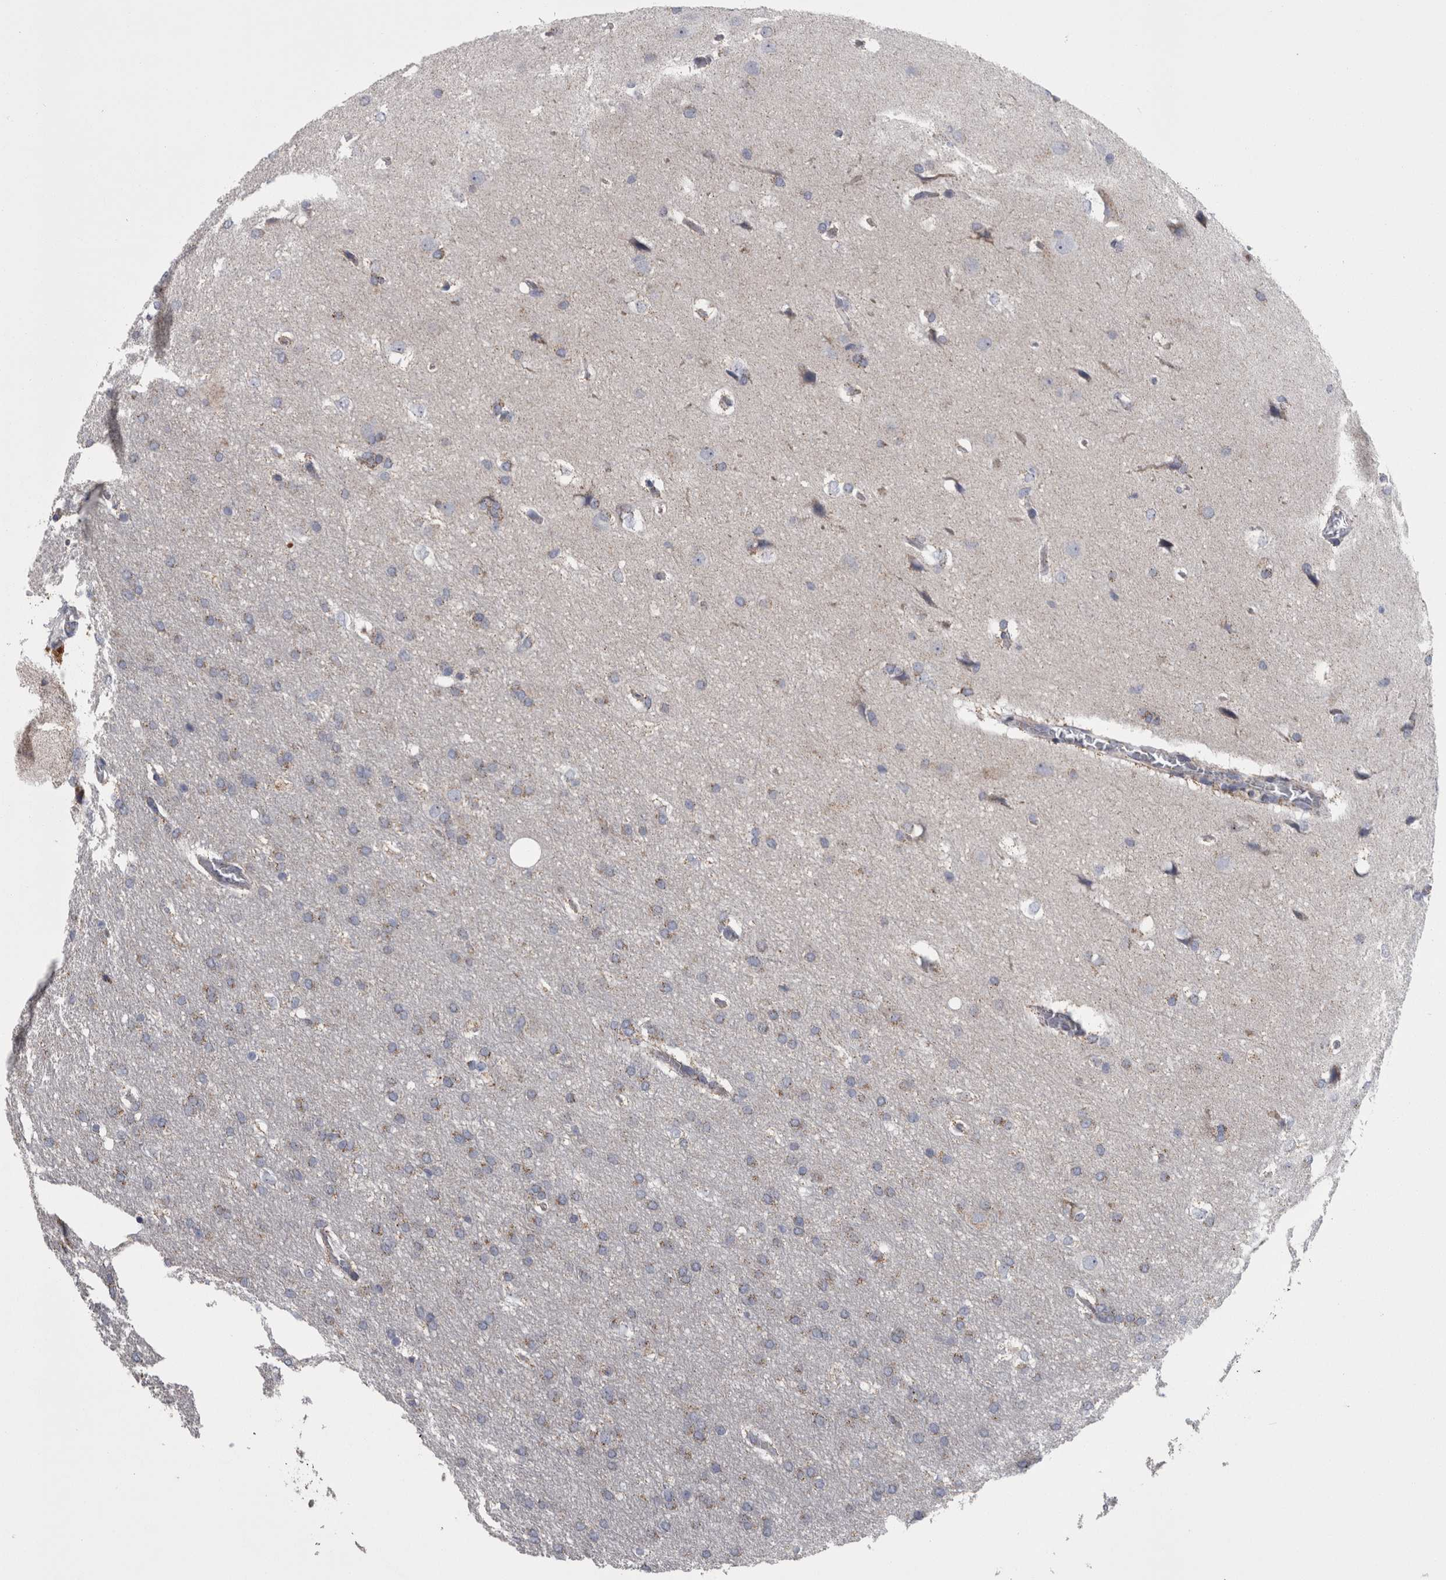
{"staining": {"intensity": "weak", "quantity": ">75%", "location": "cytoplasmic/membranous"}, "tissue": "glioma", "cell_type": "Tumor cells", "image_type": "cancer", "snomed": [{"axis": "morphology", "description": "Glioma, malignant, Low grade"}, {"axis": "topography", "description": "Brain"}], "caption": "Protein staining of malignant low-grade glioma tissue displays weak cytoplasmic/membranous staining in approximately >75% of tumor cells. (DAB (3,3'-diaminobenzidine) IHC with brightfield microscopy, high magnification).", "gene": "DBT", "patient": {"sex": "female", "age": 37}}